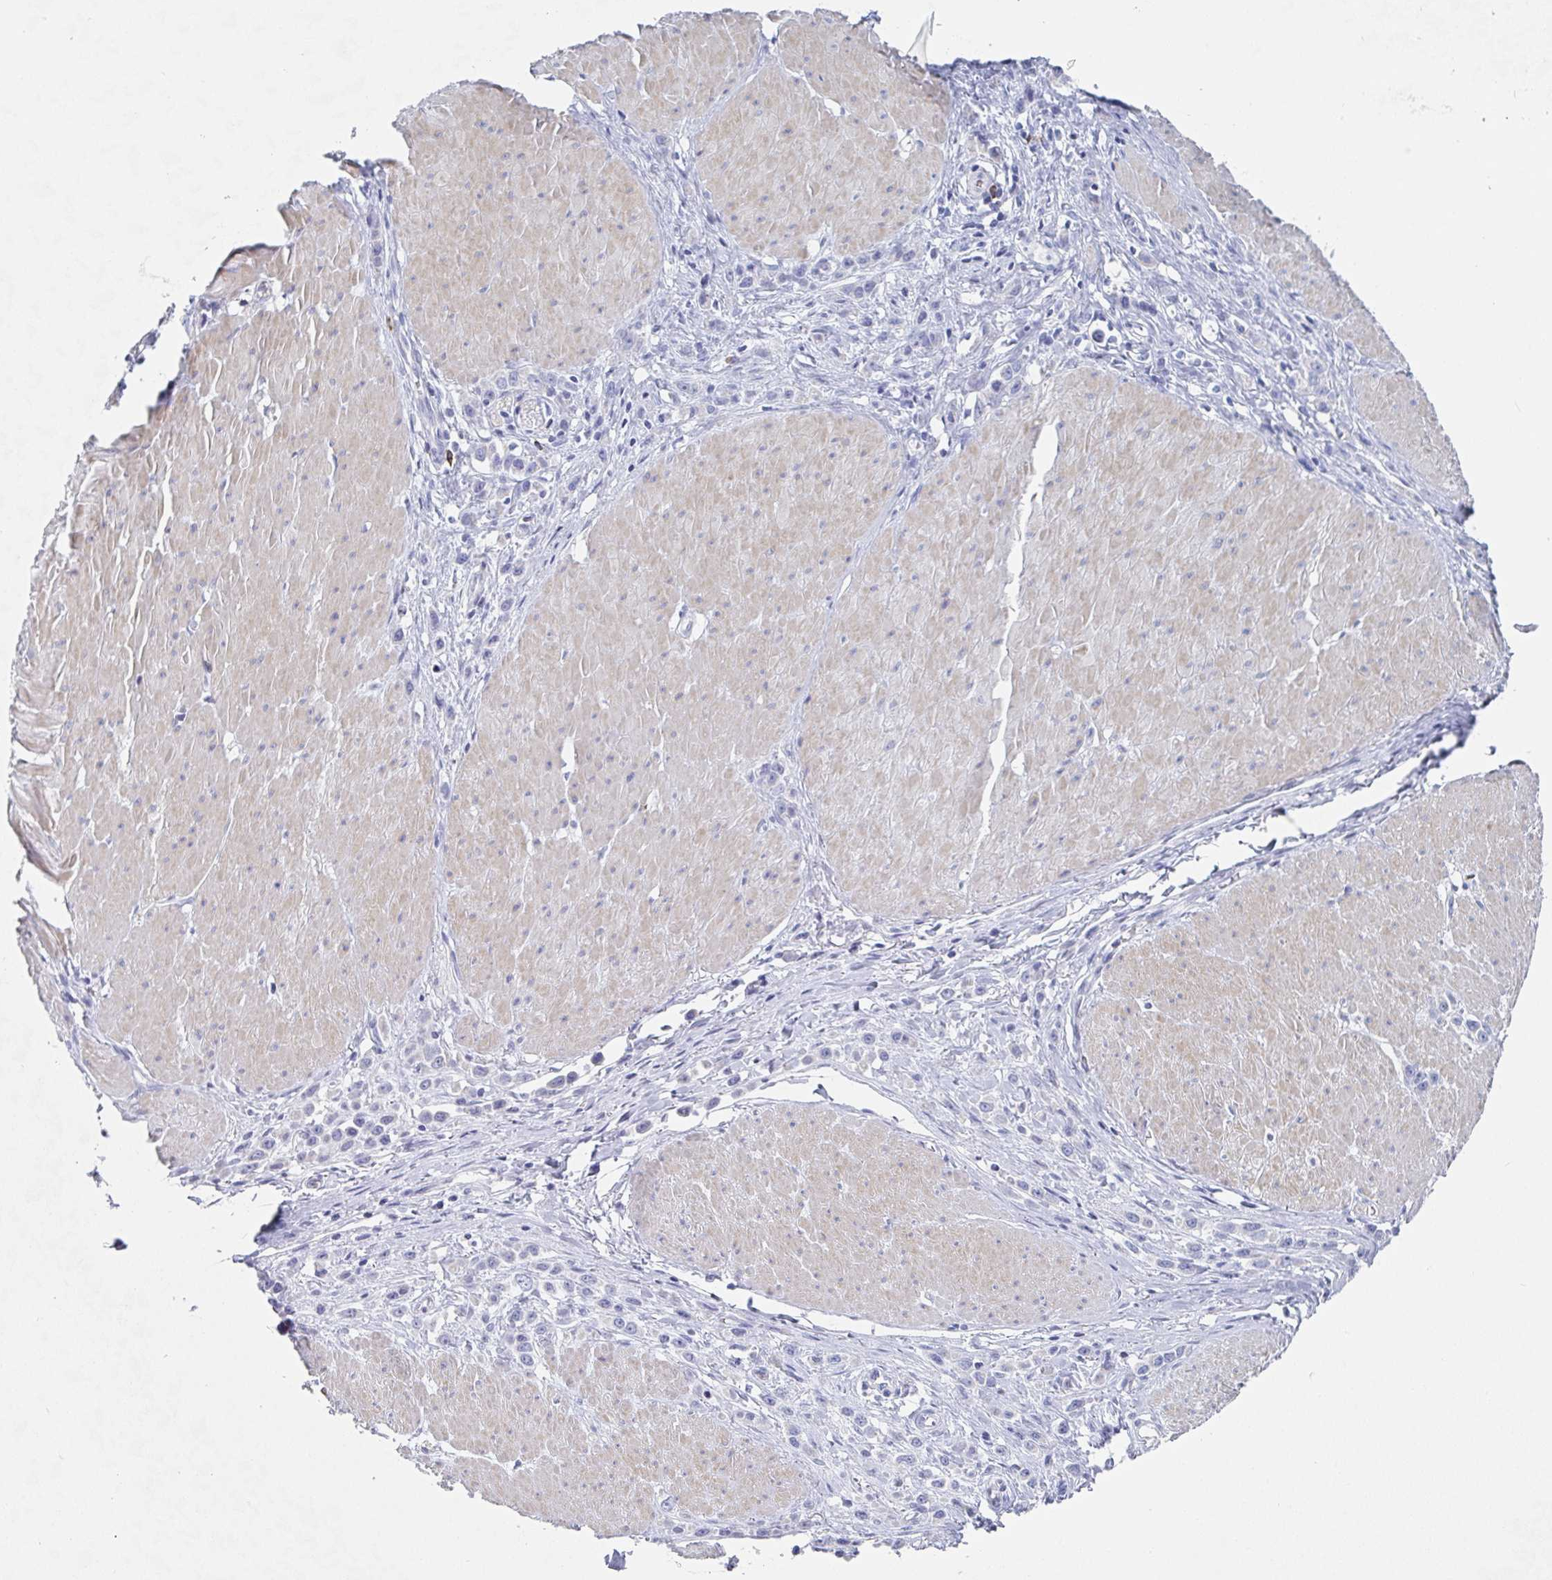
{"staining": {"intensity": "negative", "quantity": "none", "location": "none"}, "tissue": "stomach cancer", "cell_type": "Tumor cells", "image_type": "cancer", "snomed": [{"axis": "morphology", "description": "Adenocarcinoma, NOS"}, {"axis": "topography", "description": "Stomach"}], "caption": "DAB immunohistochemical staining of adenocarcinoma (stomach) displays no significant positivity in tumor cells.", "gene": "PACSIN1", "patient": {"sex": "male", "age": 47}}